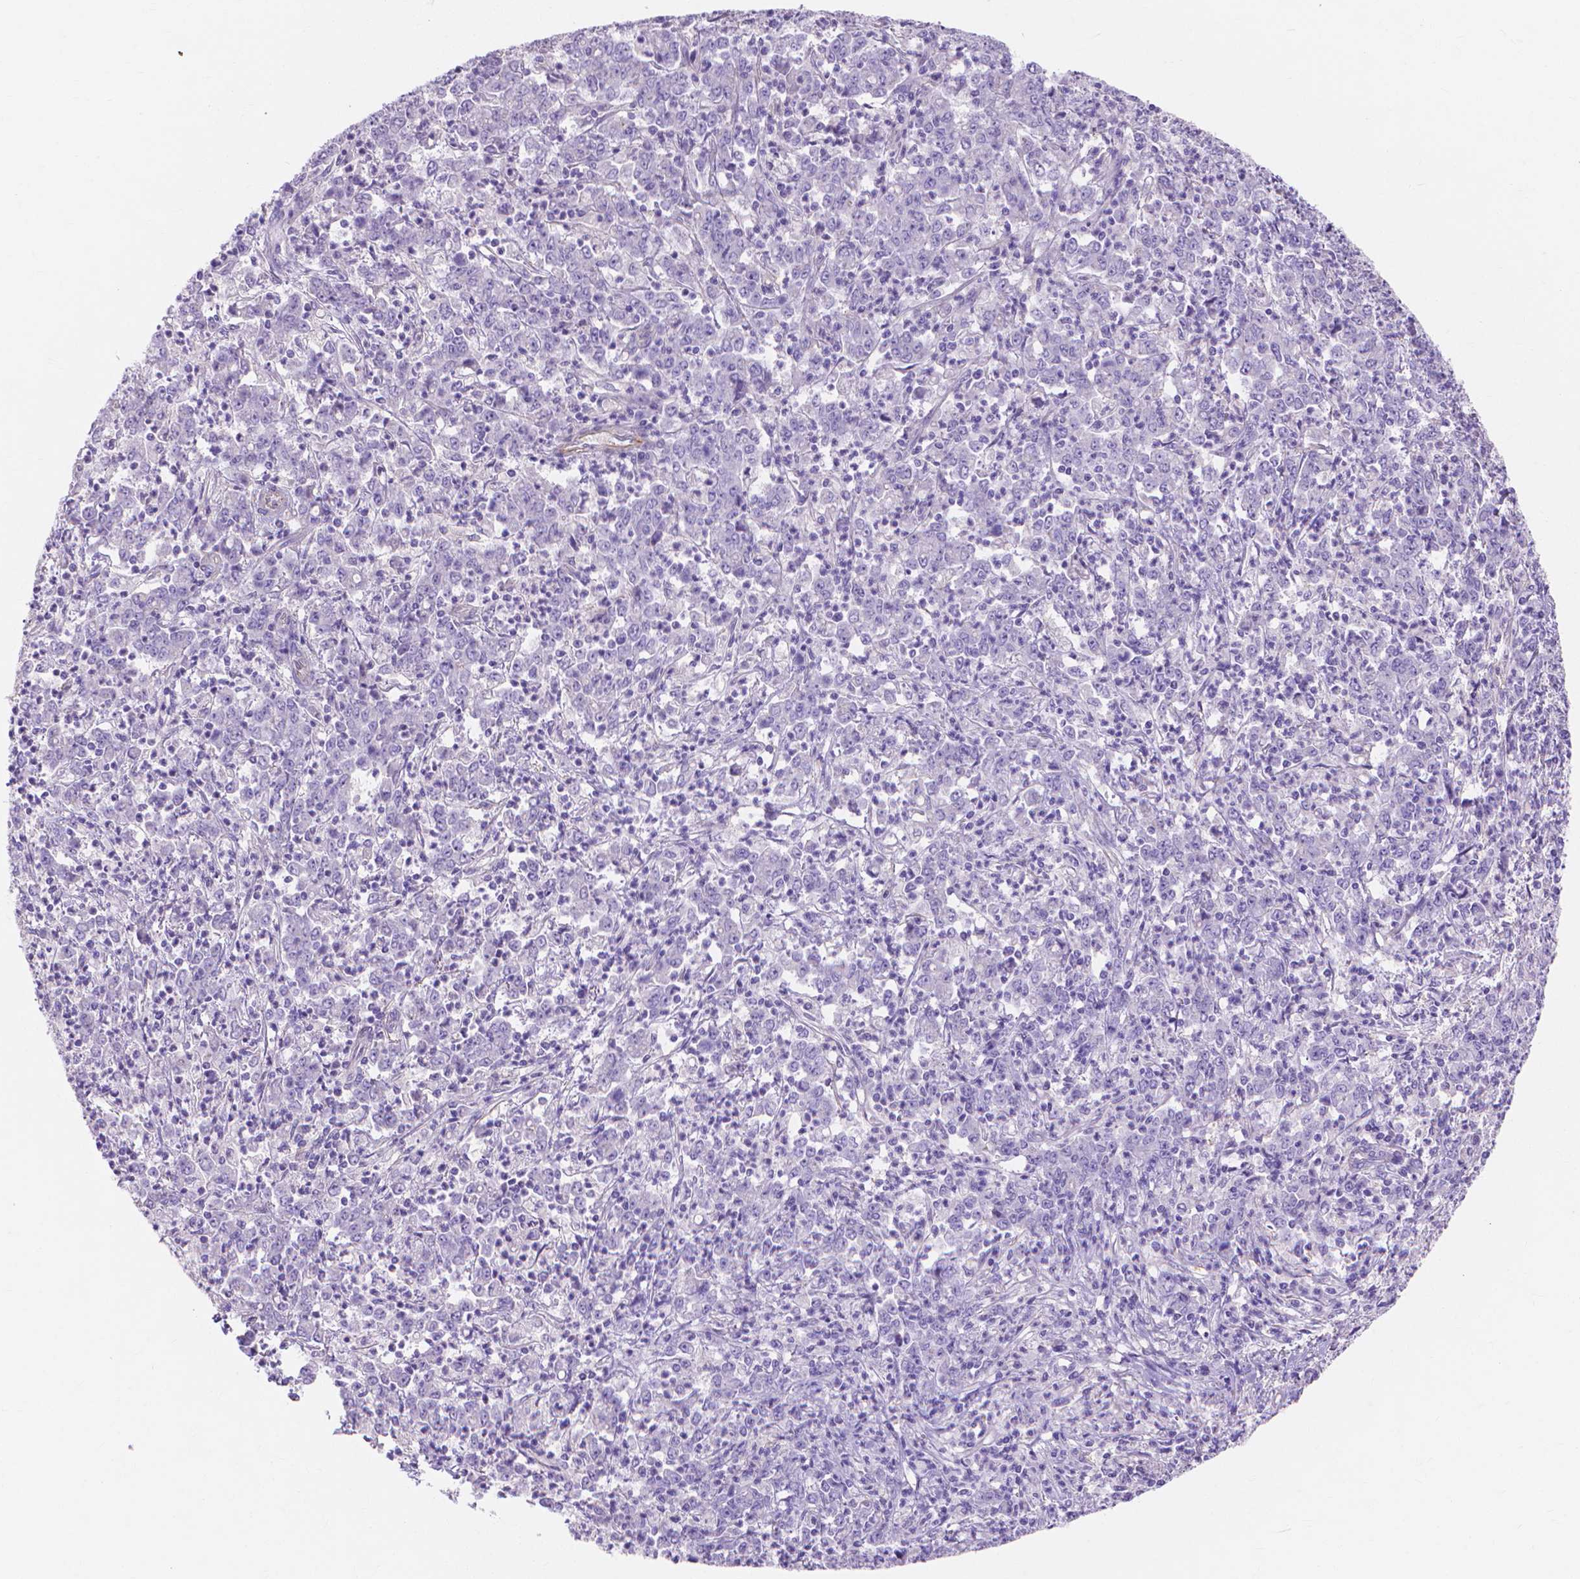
{"staining": {"intensity": "negative", "quantity": "none", "location": "none"}, "tissue": "stomach cancer", "cell_type": "Tumor cells", "image_type": "cancer", "snomed": [{"axis": "morphology", "description": "Adenocarcinoma, NOS"}, {"axis": "topography", "description": "Stomach, lower"}], "caption": "A high-resolution image shows IHC staining of adenocarcinoma (stomach), which demonstrates no significant expression in tumor cells. (IHC, brightfield microscopy, high magnification).", "gene": "MBLAC1", "patient": {"sex": "female", "age": 71}}